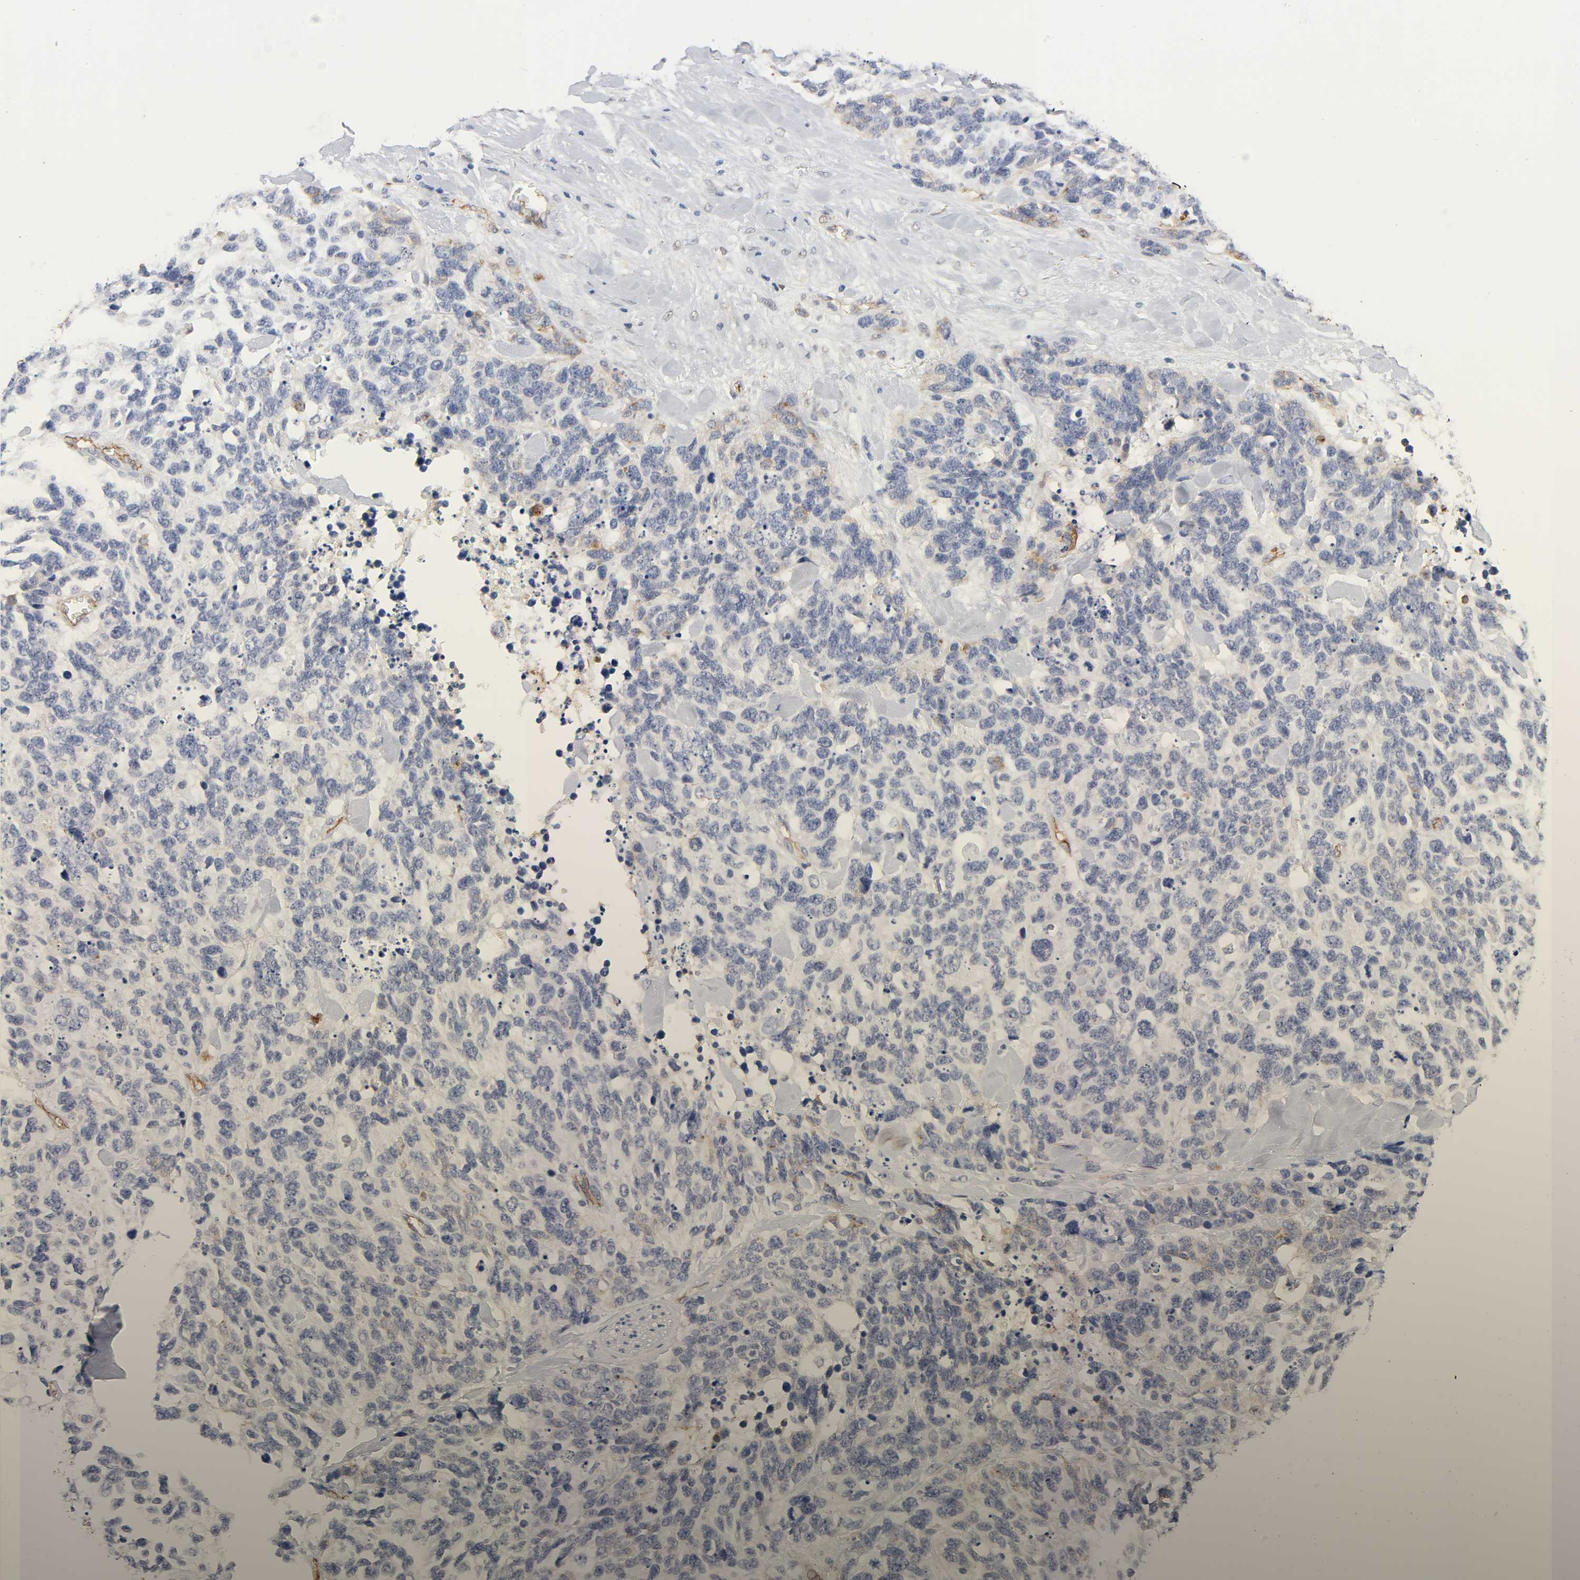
{"staining": {"intensity": "moderate", "quantity": "<25%", "location": "cytoplasmic/membranous"}, "tissue": "lung cancer", "cell_type": "Tumor cells", "image_type": "cancer", "snomed": [{"axis": "morphology", "description": "Neoplasm, malignant, NOS"}, {"axis": "topography", "description": "Lung"}], "caption": "A photomicrograph showing moderate cytoplasmic/membranous staining in about <25% of tumor cells in lung cancer, as visualized by brown immunohistochemical staining.", "gene": "ICAM1", "patient": {"sex": "female", "age": 58}}